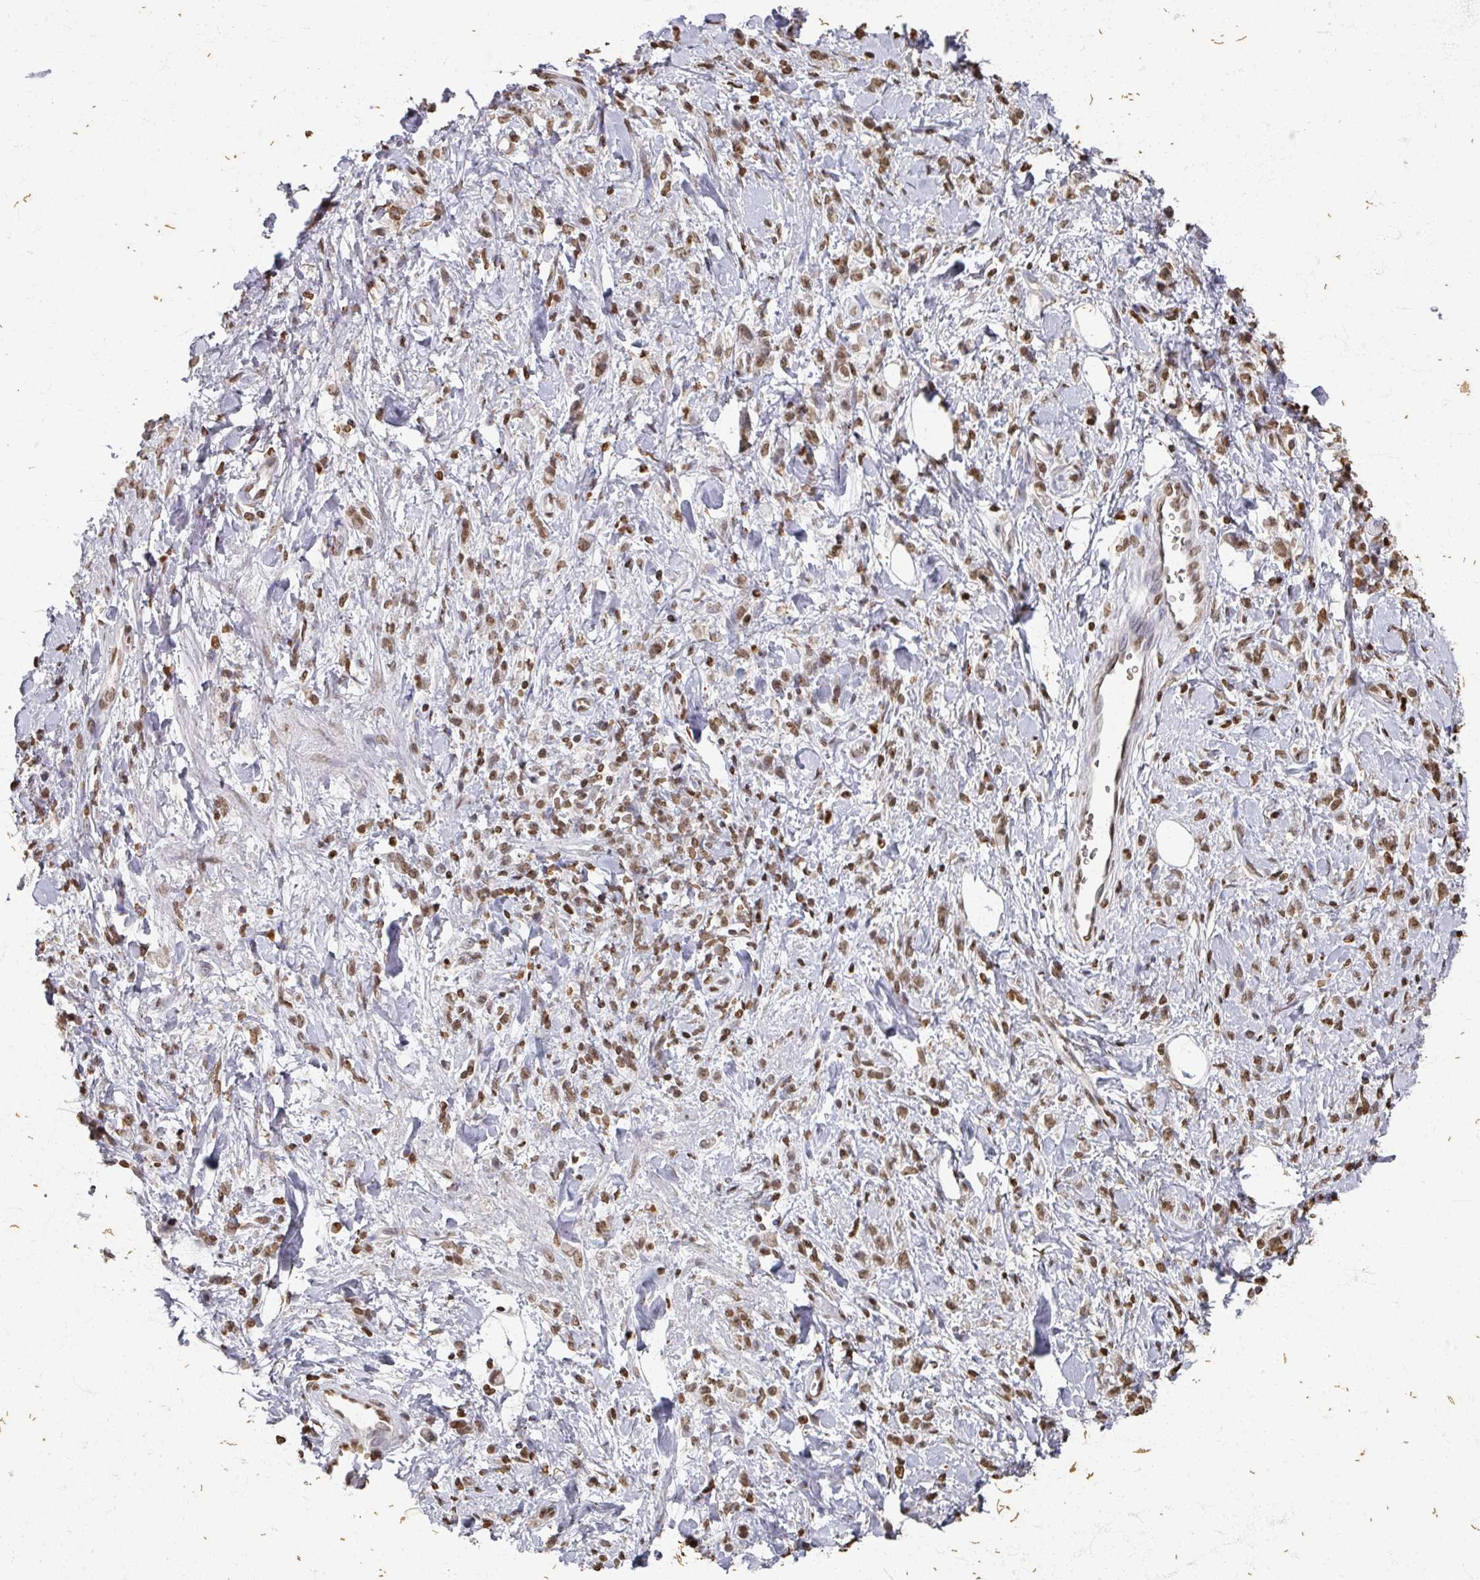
{"staining": {"intensity": "moderate", "quantity": ">75%", "location": "nuclear"}, "tissue": "stomach cancer", "cell_type": "Tumor cells", "image_type": "cancer", "snomed": [{"axis": "morphology", "description": "Adenocarcinoma, NOS"}, {"axis": "topography", "description": "Stomach"}], "caption": "Adenocarcinoma (stomach) was stained to show a protein in brown. There is medium levels of moderate nuclear expression in about >75% of tumor cells.", "gene": "DCUN1D5", "patient": {"sex": "male", "age": 77}}